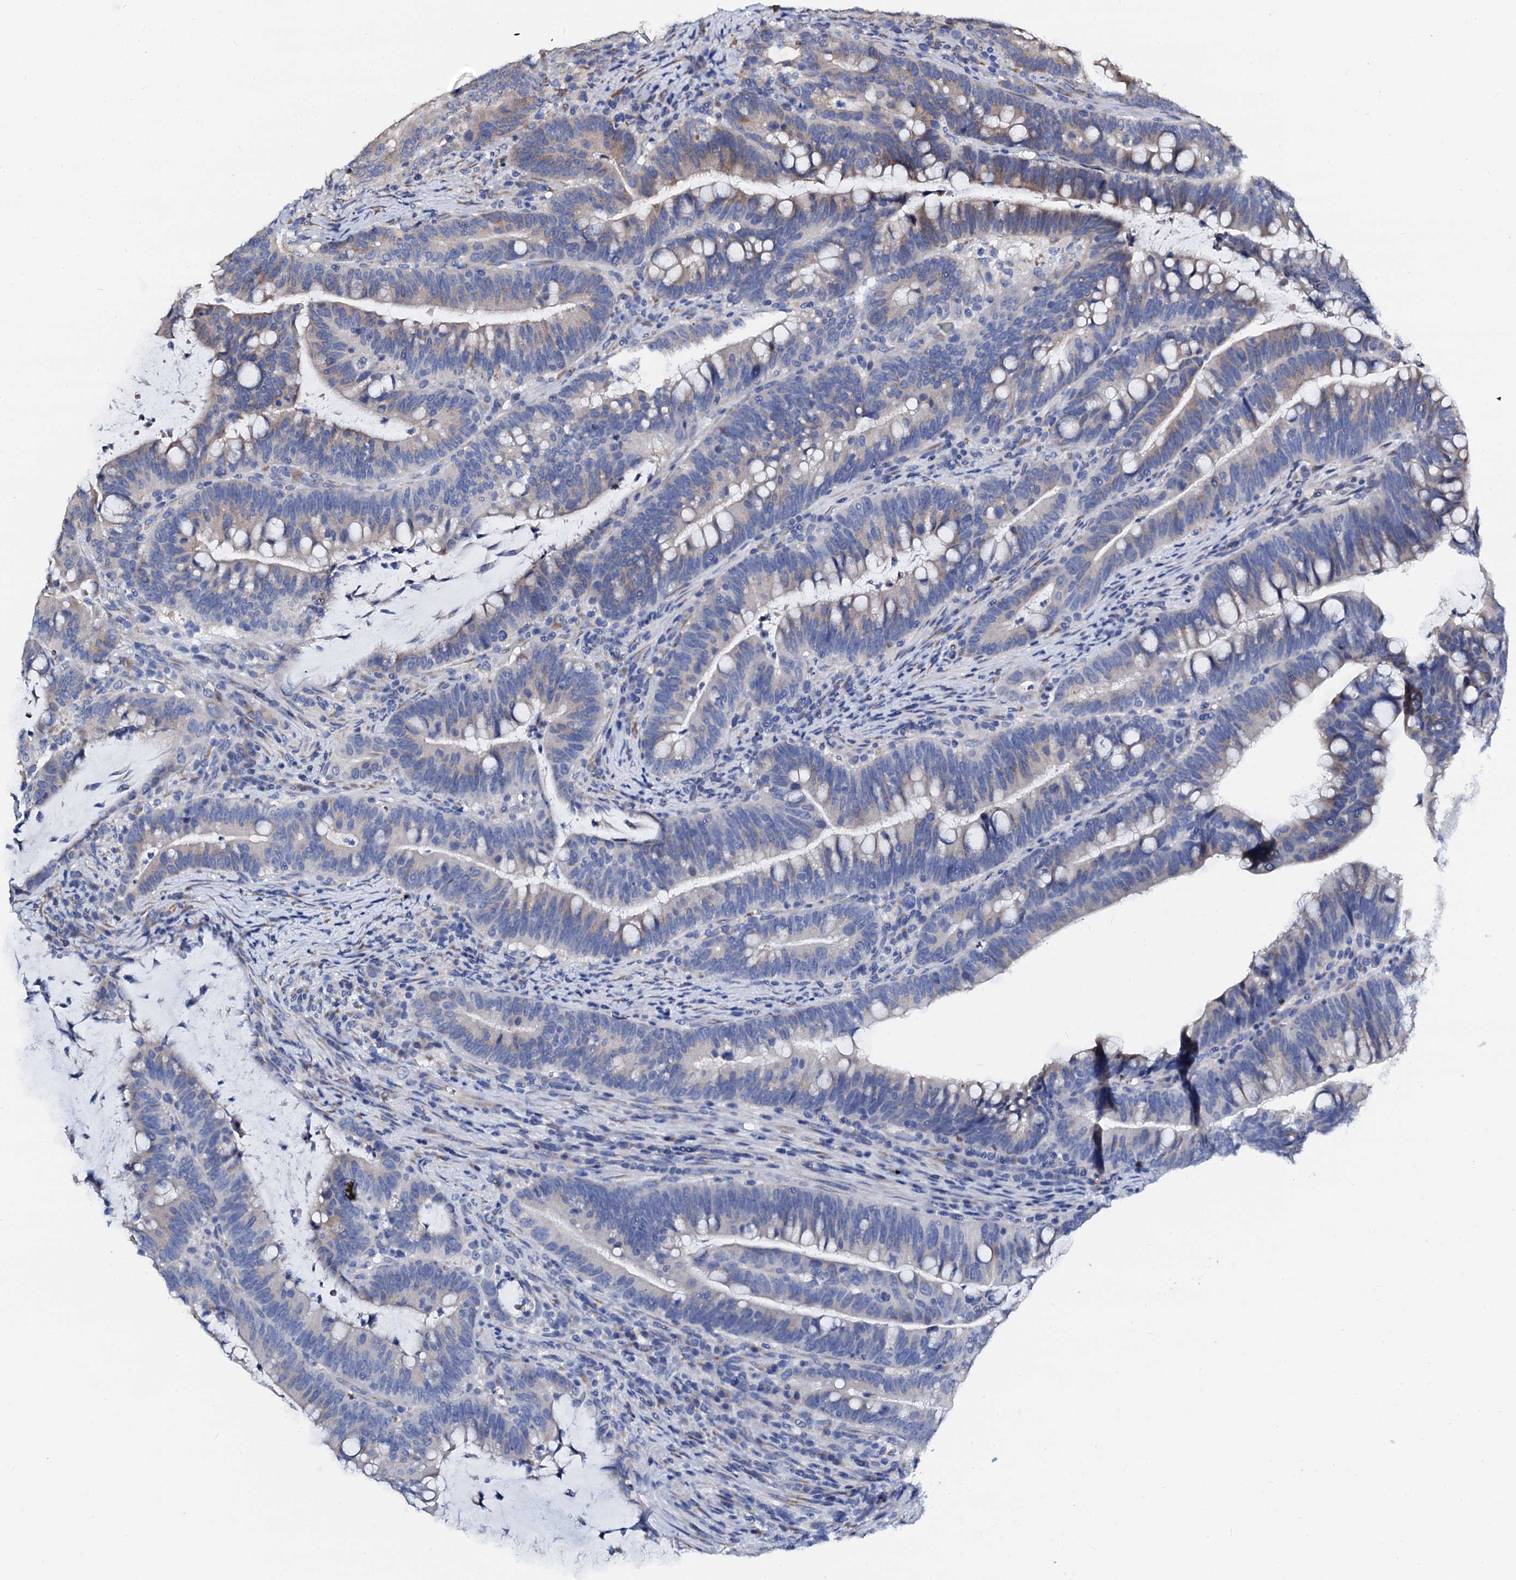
{"staining": {"intensity": "weak", "quantity": "<25%", "location": "cytoplasmic/membranous"}, "tissue": "colorectal cancer", "cell_type": "Tumor cells", "image_type": "cancer", "snomed": [{"axis": "morphology", "description": "Adenocarcinoma, NOS"}, {"axis": "topography", "description": "Colon"}], "caption": "IHC histopathology image of adenocarcinoma (colorectal) stained for a protein (brown), which reveals no staining in tumor cells.", "gene": "AKAP3", "patient": {"sex": "female", "age": 66}}